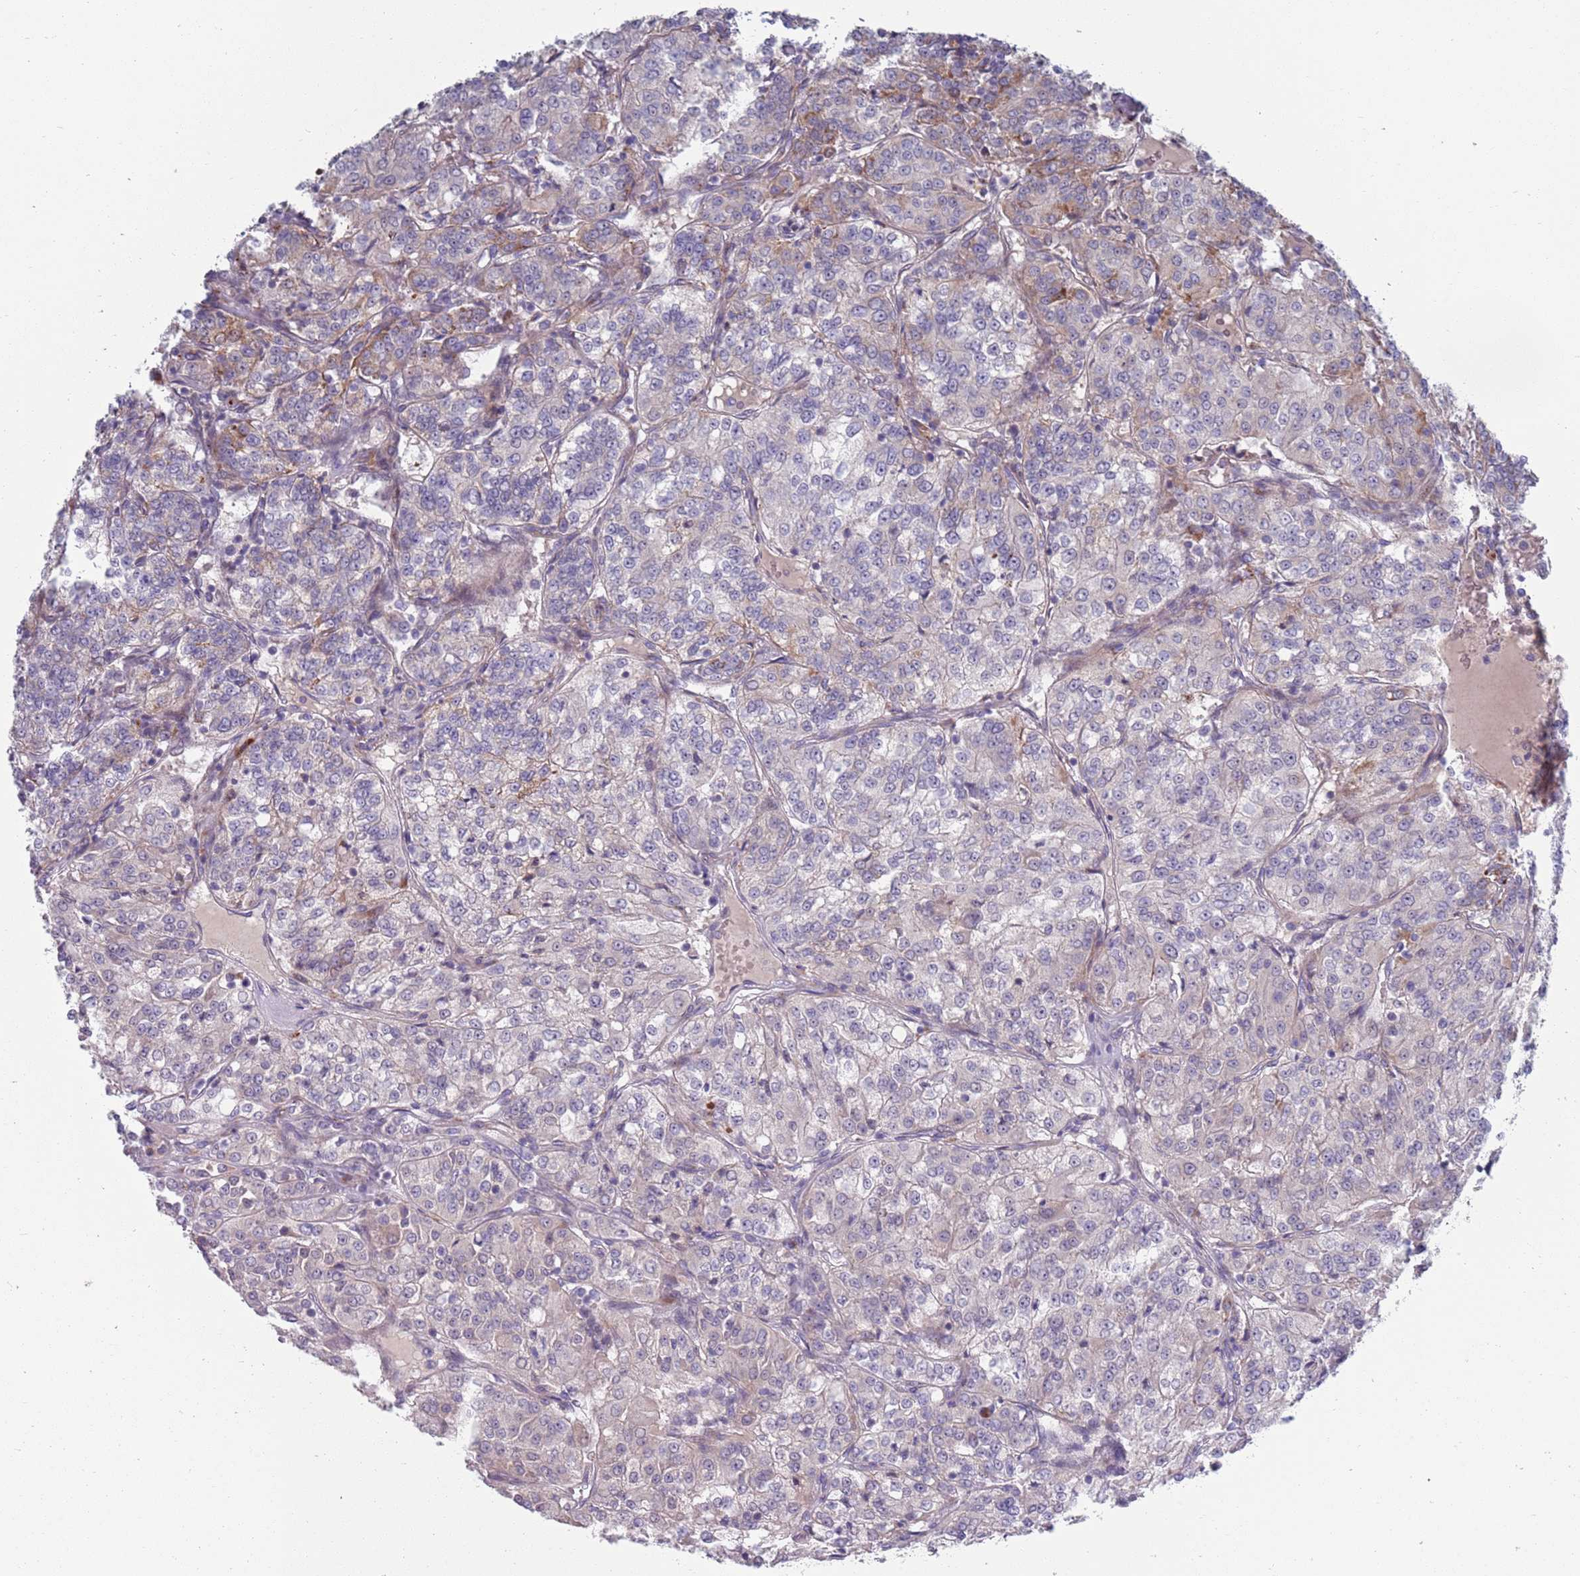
{"staining": {"intensity": "weak", "quantity": "<25%", "location": "cytoplasmic/membranous"}, "tissue": "renal cancer", "cell_type": "Tumor cells", "image_type": "cancer", "snomed": [{"axis": "morphology", "description": "Adenocarcinoma, NOS"}, {"axis": "topography", "description": "Kidney"}], "caption": "There is no significant positivity in tumor cells of renal cancer. (IHC, brightfield microscopy, high magnification).", "gene": "TYW1", "patient": {"sex": "female", "age": 63}}